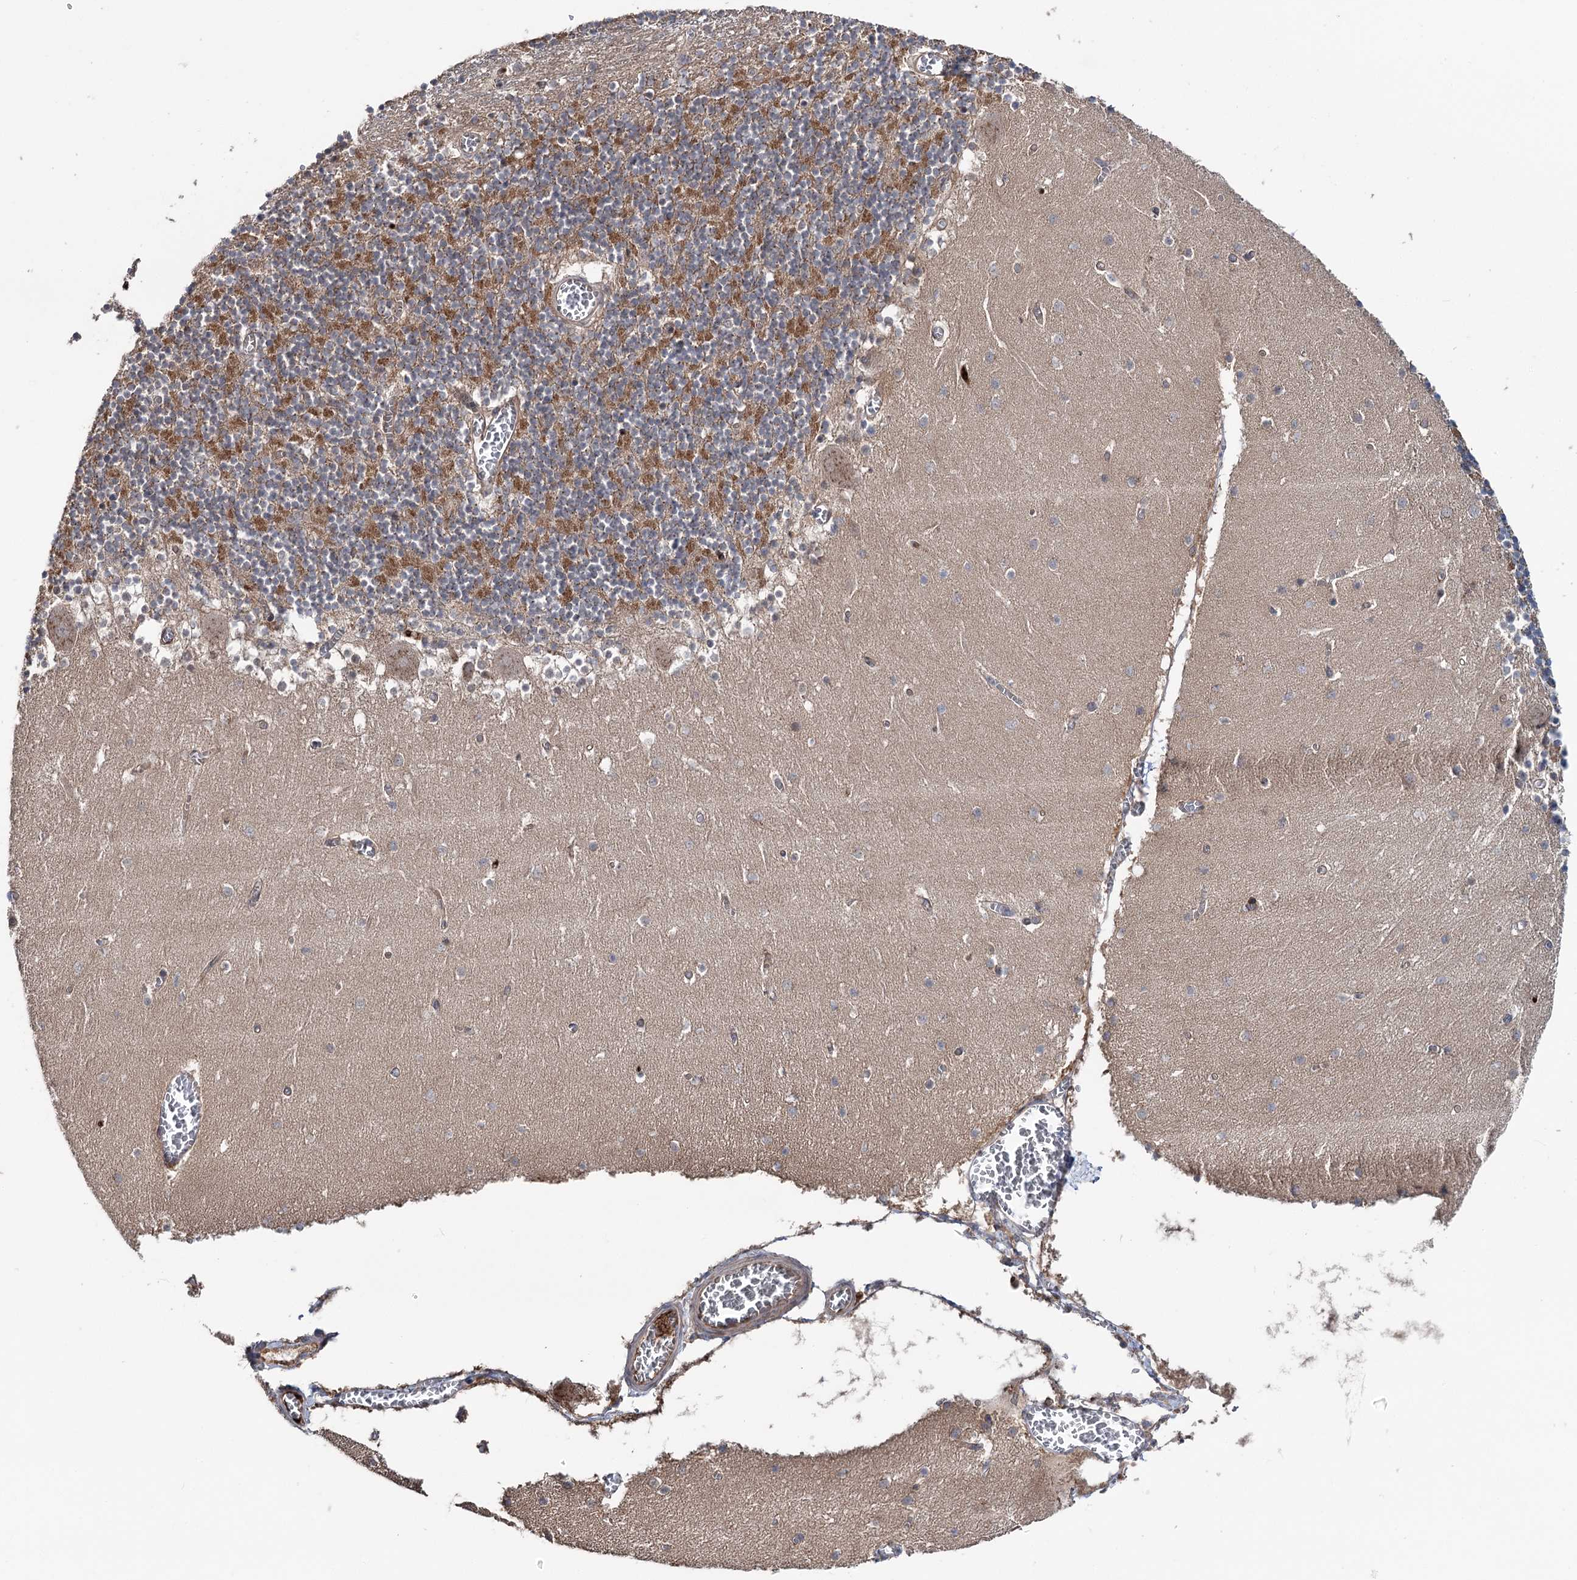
{"staining": {"intensity": "strong", "quantity": "25%-75%", "location": "cytoplasmic/membranous"}, "tissue": "cerebellum", "cell_type": "Cells in granular layer", "image_type": "normal", "snomed": [{"axis": "morphology", "description": "Normal tissue, NOS"}, {"axis": "topography", "description": "Cerebellum"}], "caption": "DAB (3,3'-diaminobenzidine) immunohistochemical staining of normal cerebellum reveals strong cytoplasmic/membranous protein staining in approximately 25%-75% of cells in granular layer. The protein is stained brown, and the nuclei are stained in blue (DAB IHC with brightfield microscopy, high magnification).", "gene": "STX6", "patient": {"sex": "female", "age": 28}}